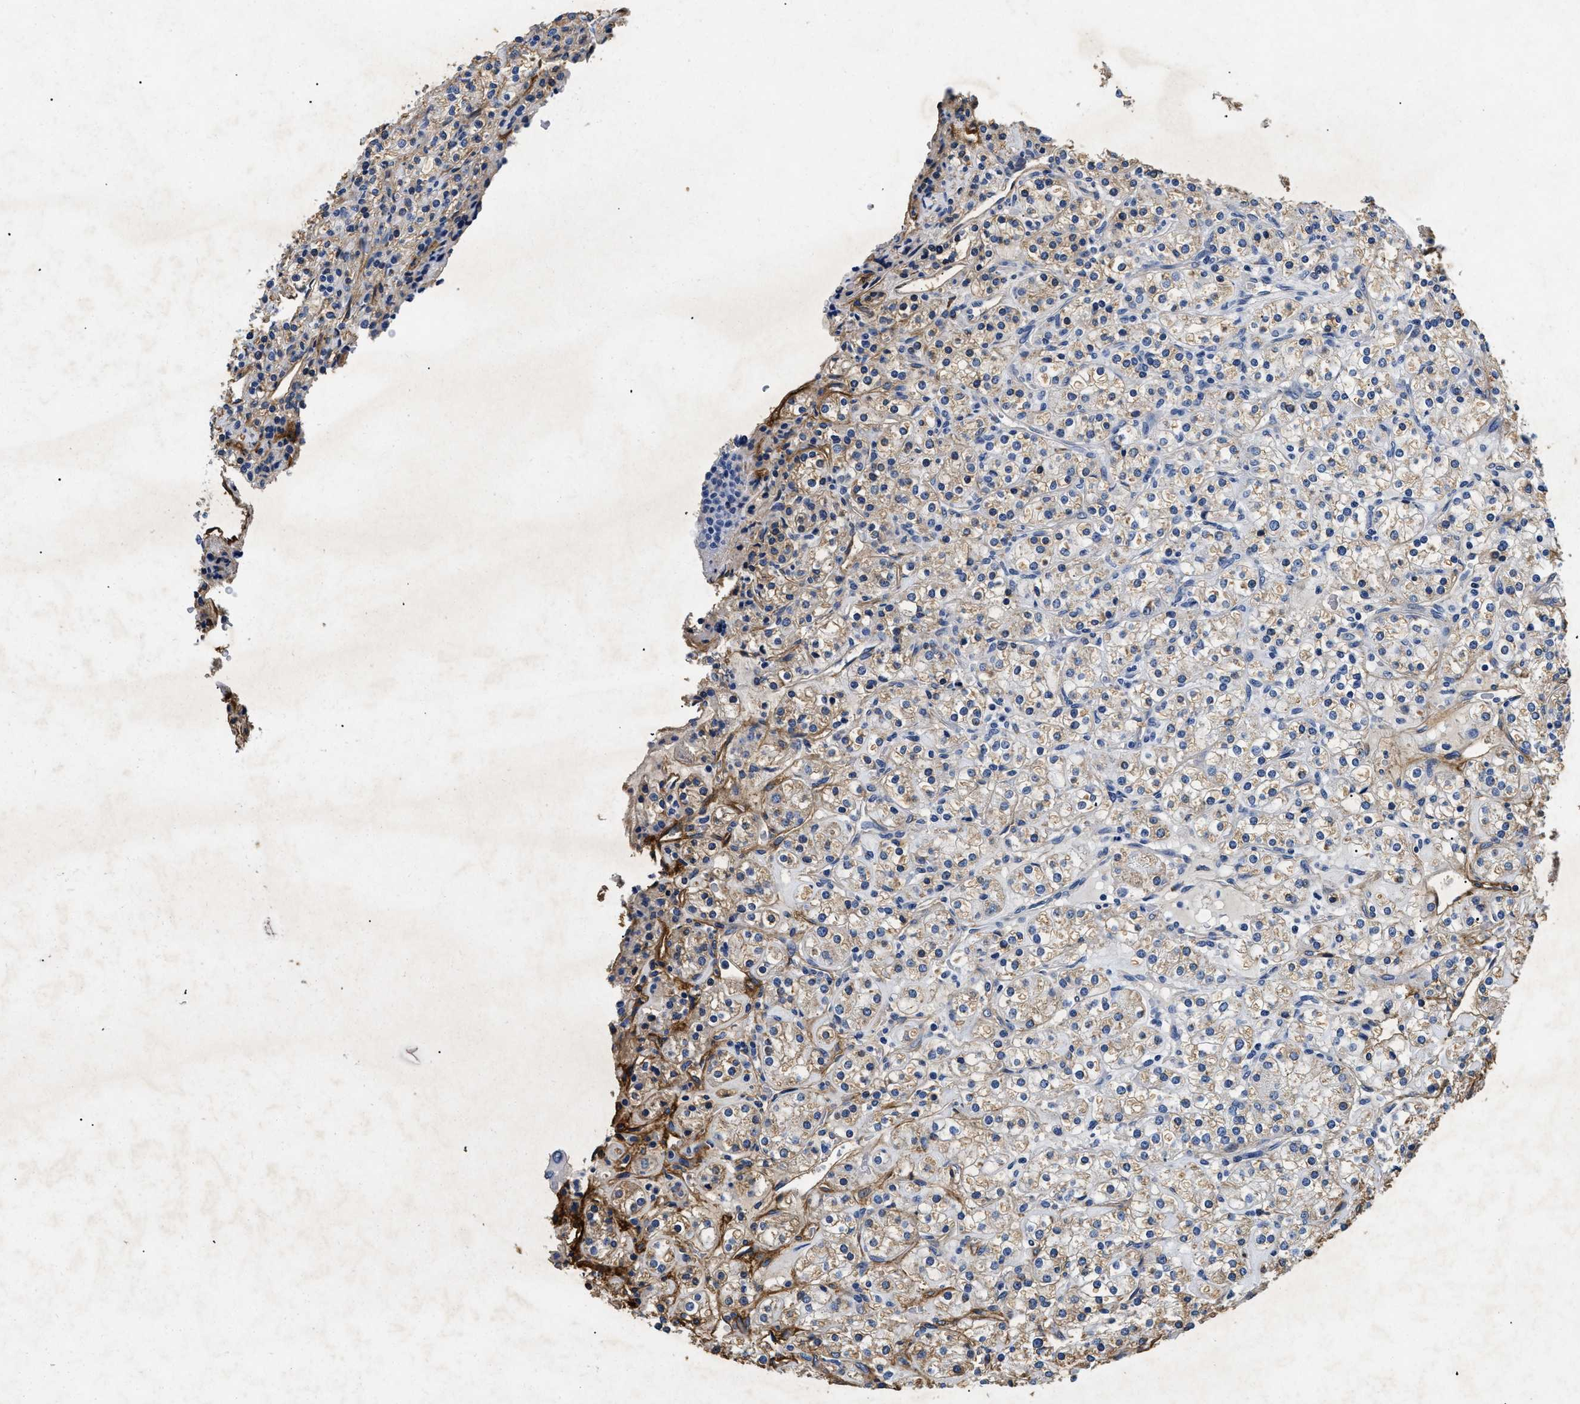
{"staining": {"intensity": "moderate", "quantity": "<25%", "location": "cytoplasmic/membranous"}, "tissue": "renal cancer", "cell_type": "Tumor cells", "image_type": "cancer", "snomed": [{"axis": "morphology", "description": "Adenocarcinoma, NOS"}, {"axis": "topography", "description": "Kidney"}], "caption": "This micrograph demonstrates renal cancer stained with immunohistochemistry to label a protein in brown. The cytoplasmic/membranous of tumor cells show moderate positivity for the protein. Nuclei are counter-stained blue.", "gene": "LAMA3", "patient": {"sex": "male", "age": 77}}